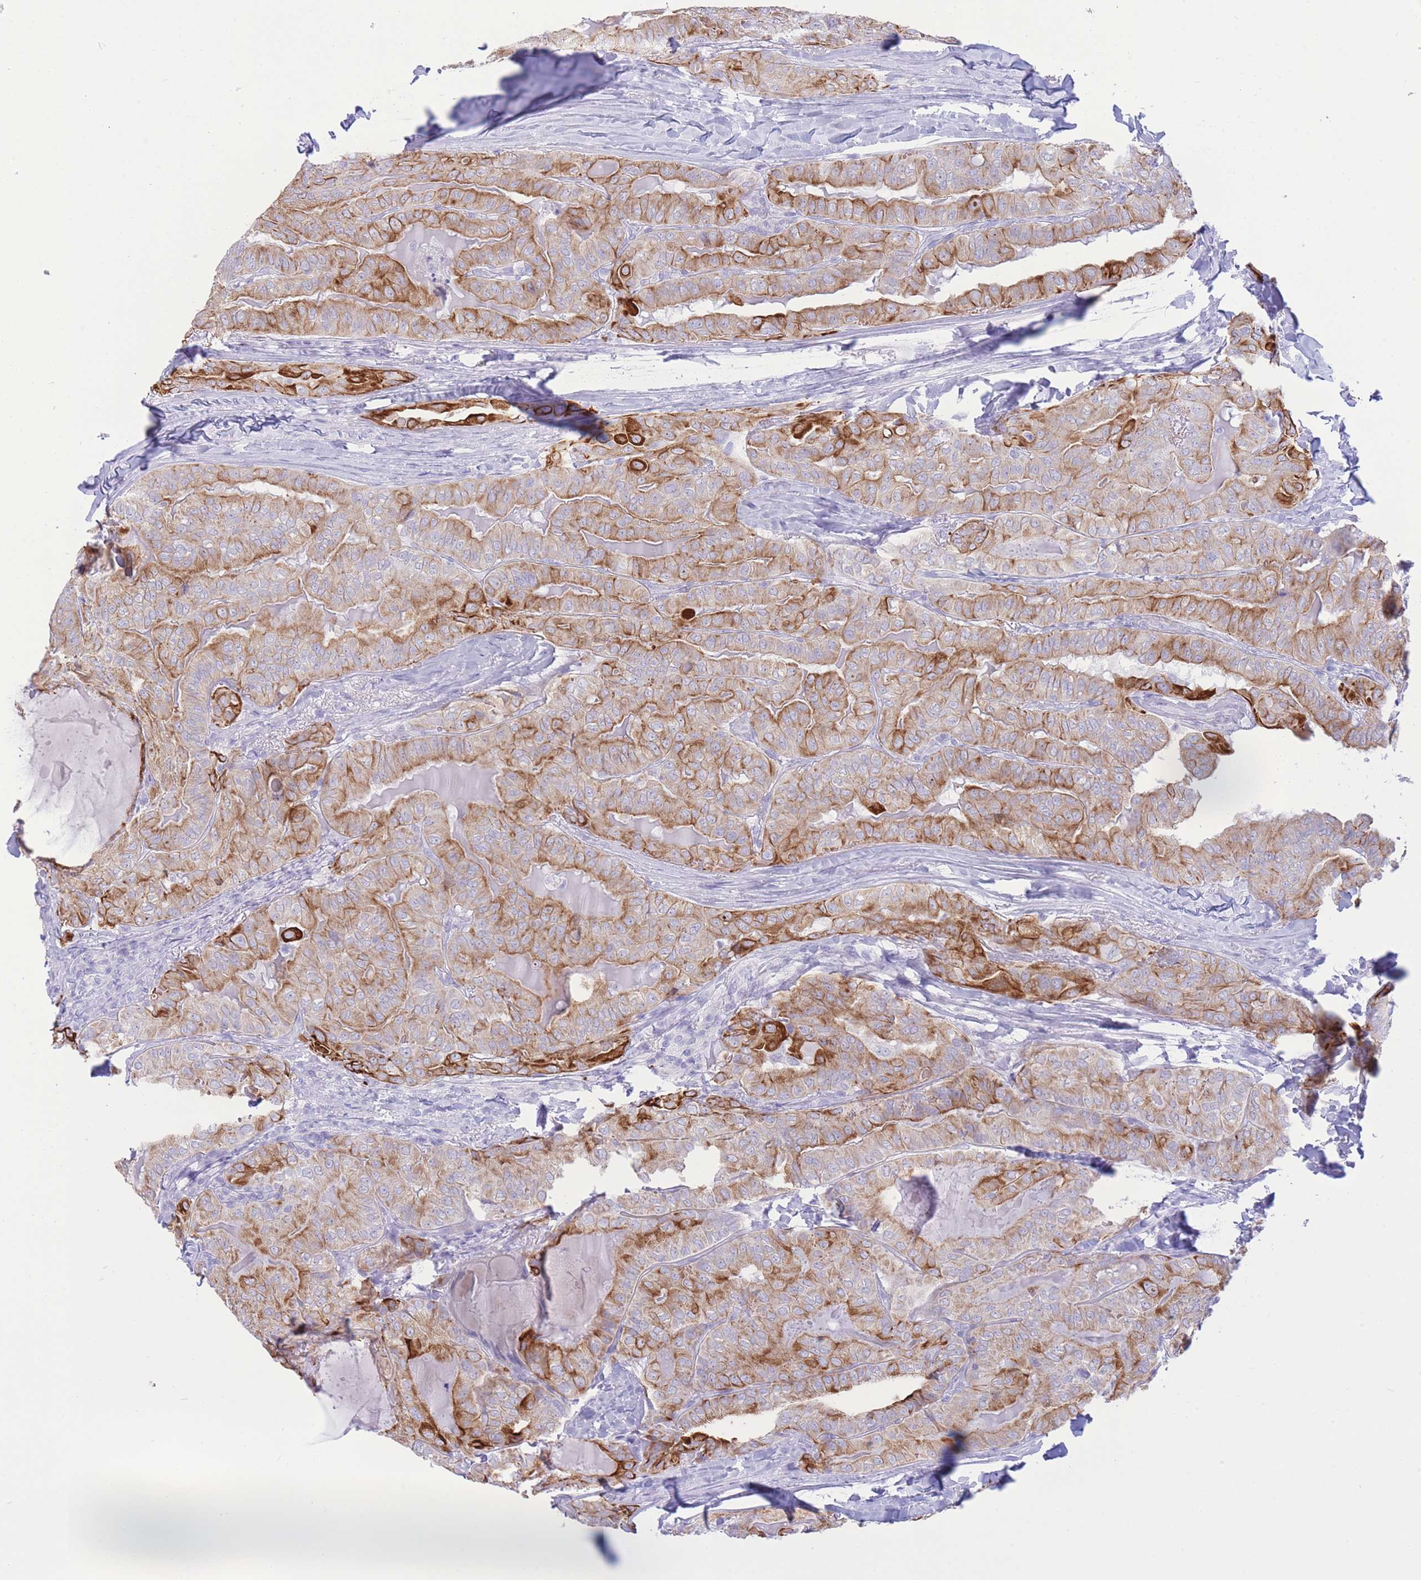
{"staining": {"intensity": "strong", "quantity": "25%-75%", "location": "cytoplasmic/membranous"}, "tissue": "thyroid cancer", "cell_type": "Tumor cells", "image_type": "cancer", "snomed": [{"axis": "morphology", "description": "Papillary adenocarcinoma, NOS"}, {"axis": "topography", "description": "Thyroid gland"}], "caption": "Tumor cells show high levels of strong cytoplasmic/membranous positivity in about 25%-75% of cells in human papillary adenocarcinoma (thyroid). (IHC, brightfield microscopy, high magnification).", "gene": "VWA8", "patient": {"sex": "female", "age": 68}}